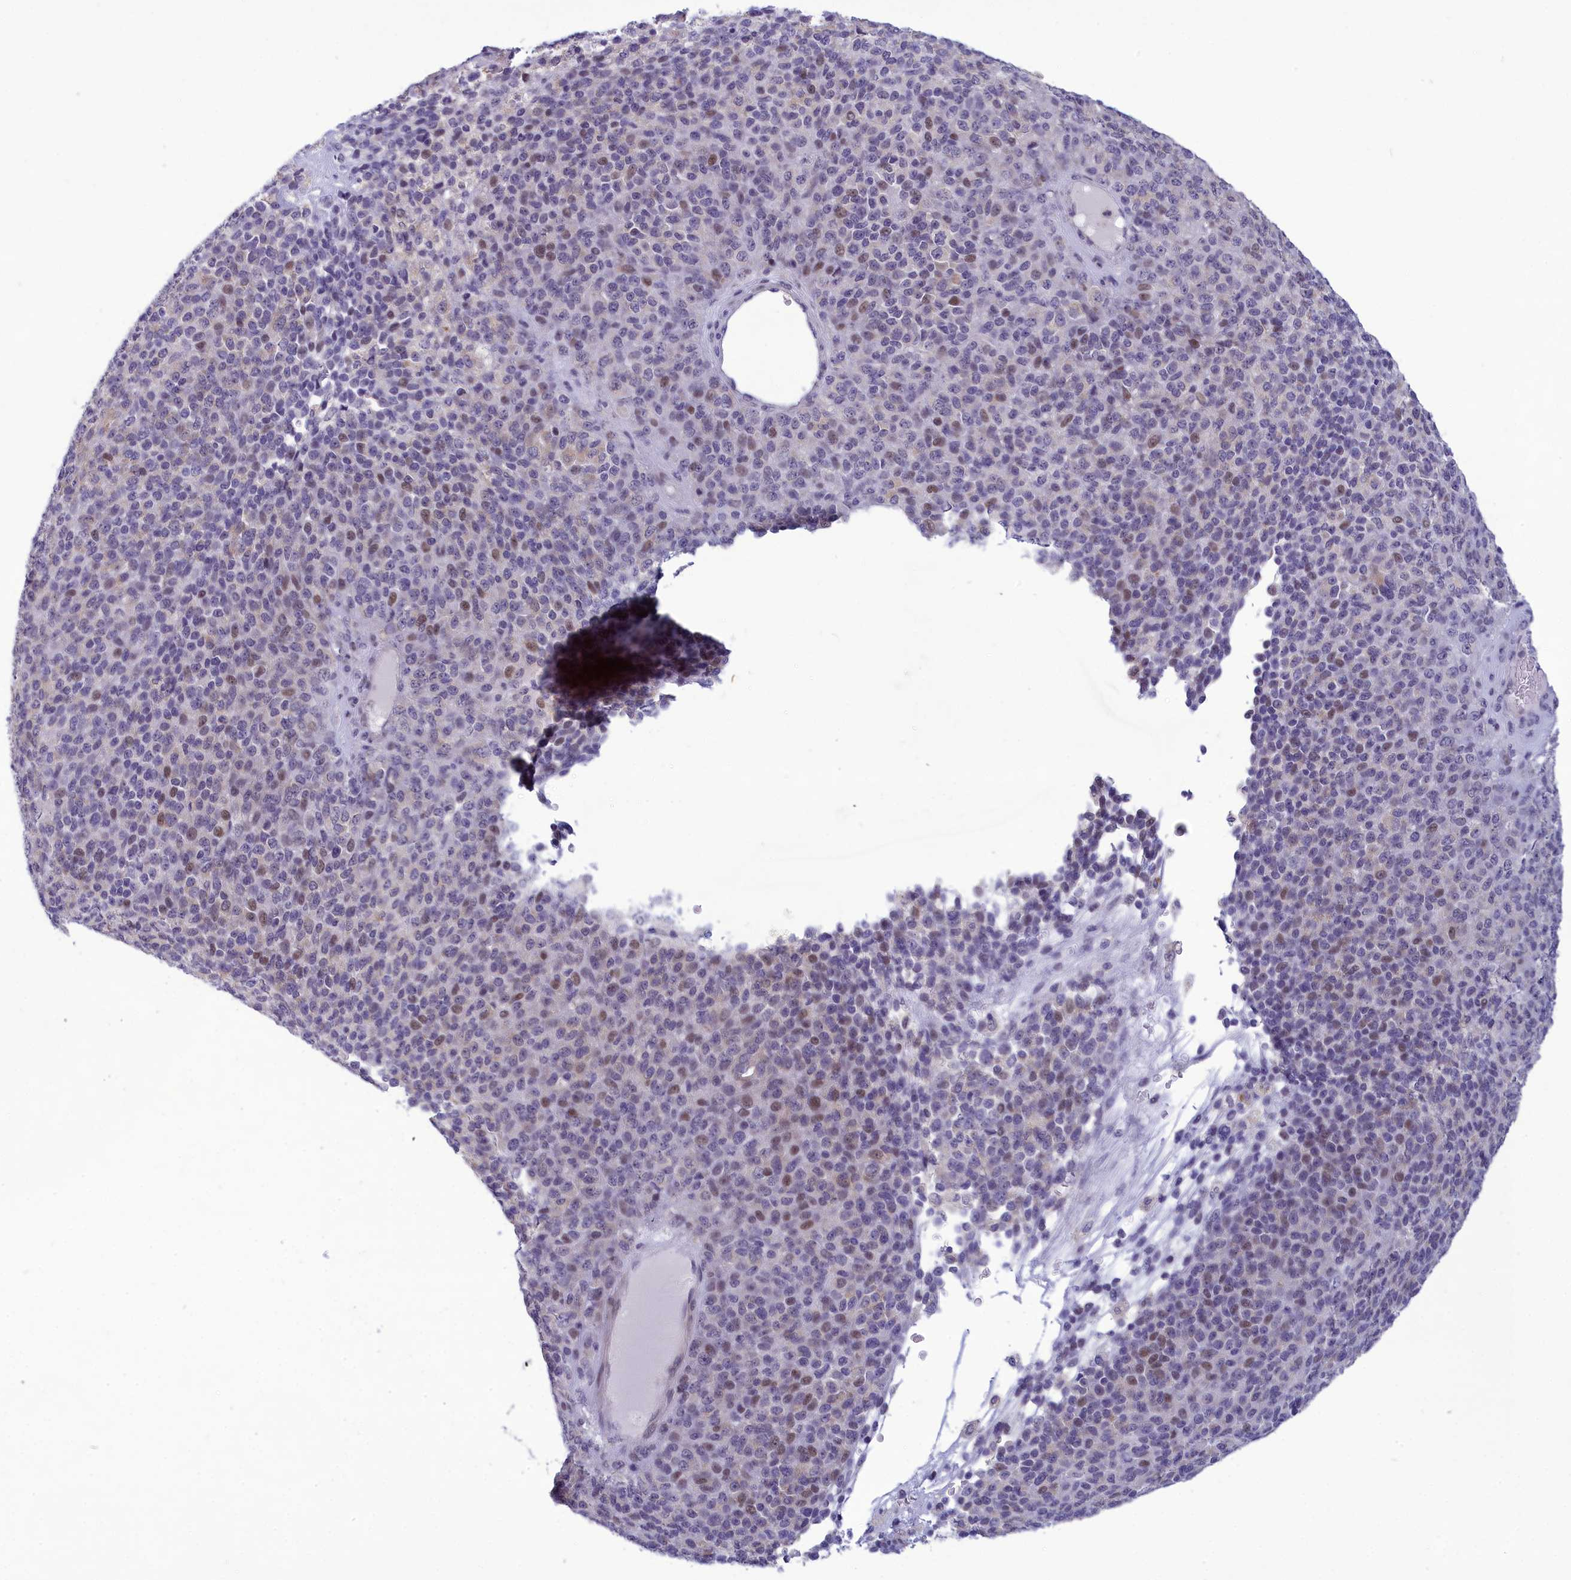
{"staining": {"intensity": "moderate", "quantity": "<25%", "location": "nuclear"}, "tissue": "melanoma", "cell_type": "Tumor cells", "image_type": "cancer", "snomed": [{"axis": "morphology", "description": "Malignant melanoma, Metastatic site"}, {"axis": "topography", "description": "Brain"}], "caption": "Protein expression analysis of human melanoma reveals moderate nuclear staining in about <25% of tumor cells.", "gene": "CORO2A", "patient": {"sex": "female", "age": 56}}